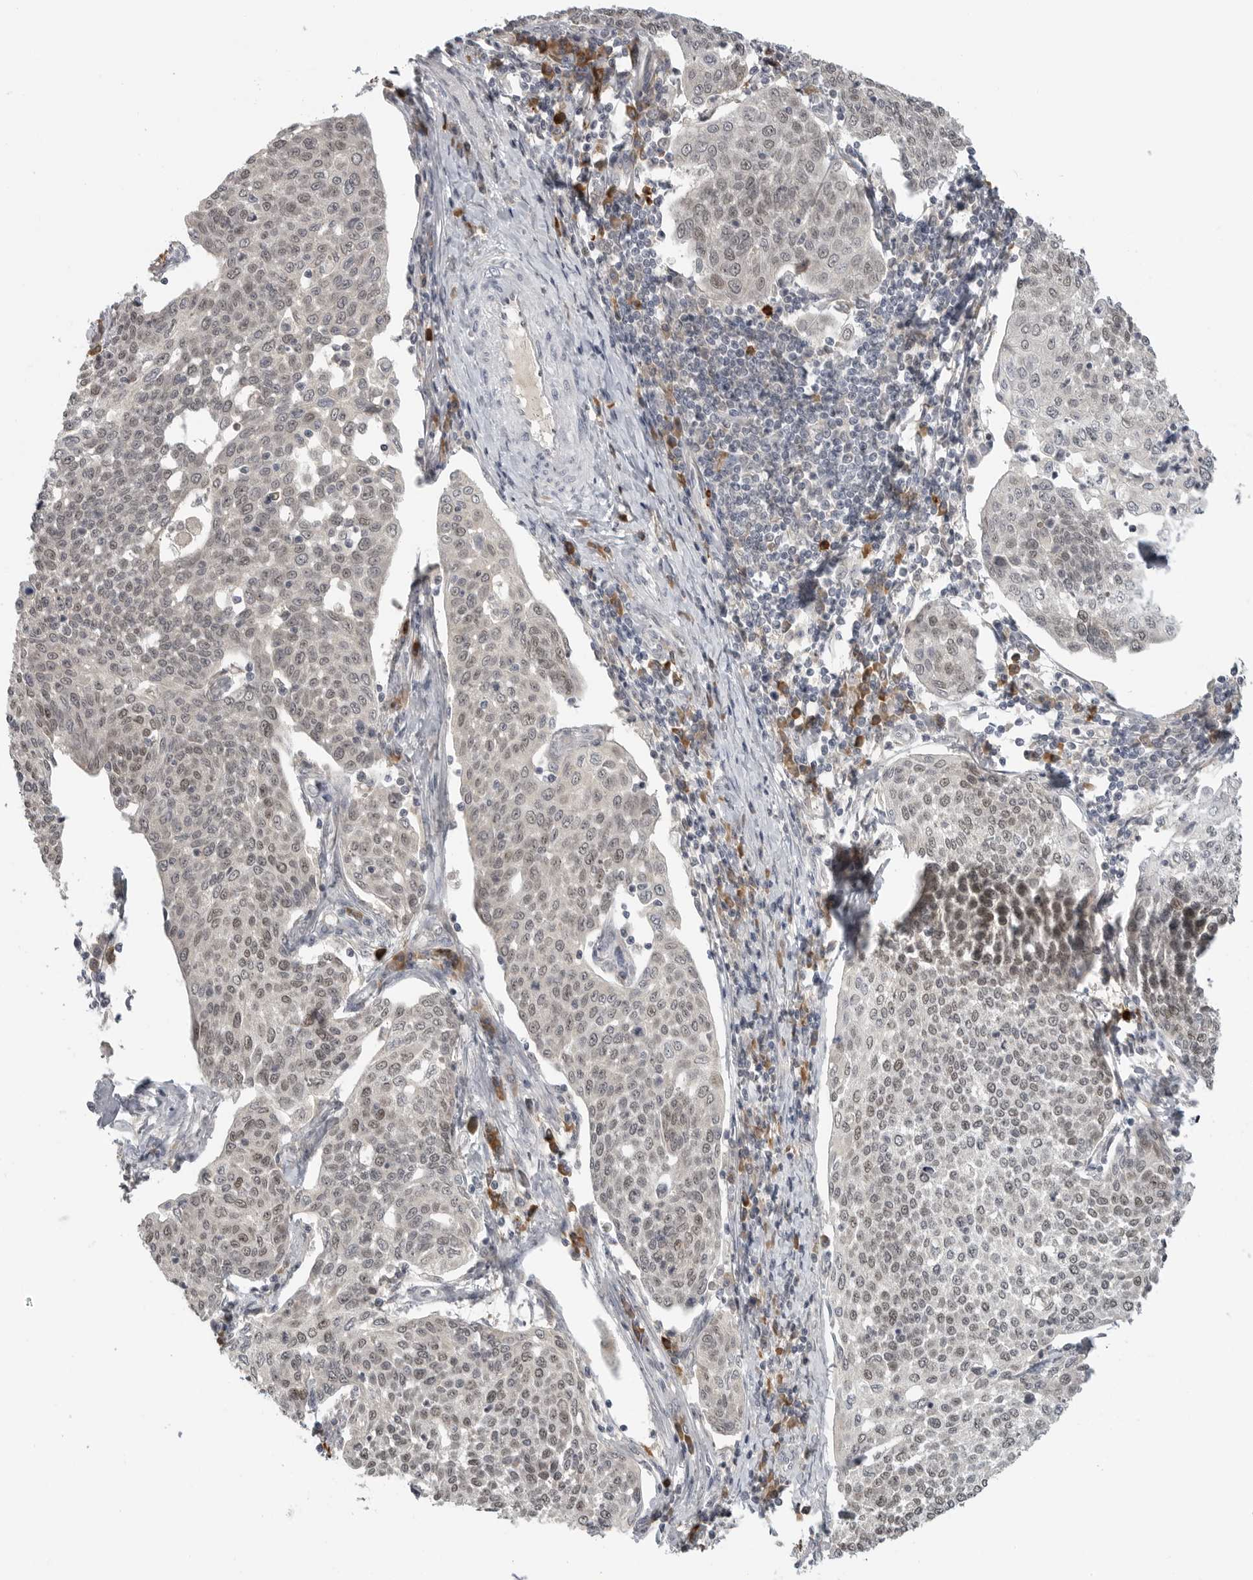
{"staining": {"intensity": "negative", "quantity": "none", "location": "none"}, "tissue": "cervical cancer", "cell_type": "Tumor cells", "image_type": "cancer", "snomed": [{"axis": "morphology", "description": "Squamous cell carcinoma, NOS"}, {"axis": "topography", "description": "Cervix"}], "caption": "Protein analysis of cervical cancer (squamous cell carcinoma) reveals no significant positivity in tumor cells.", "gene": "CEP295NL", "patient": {"sex": "female", "age": 34}}